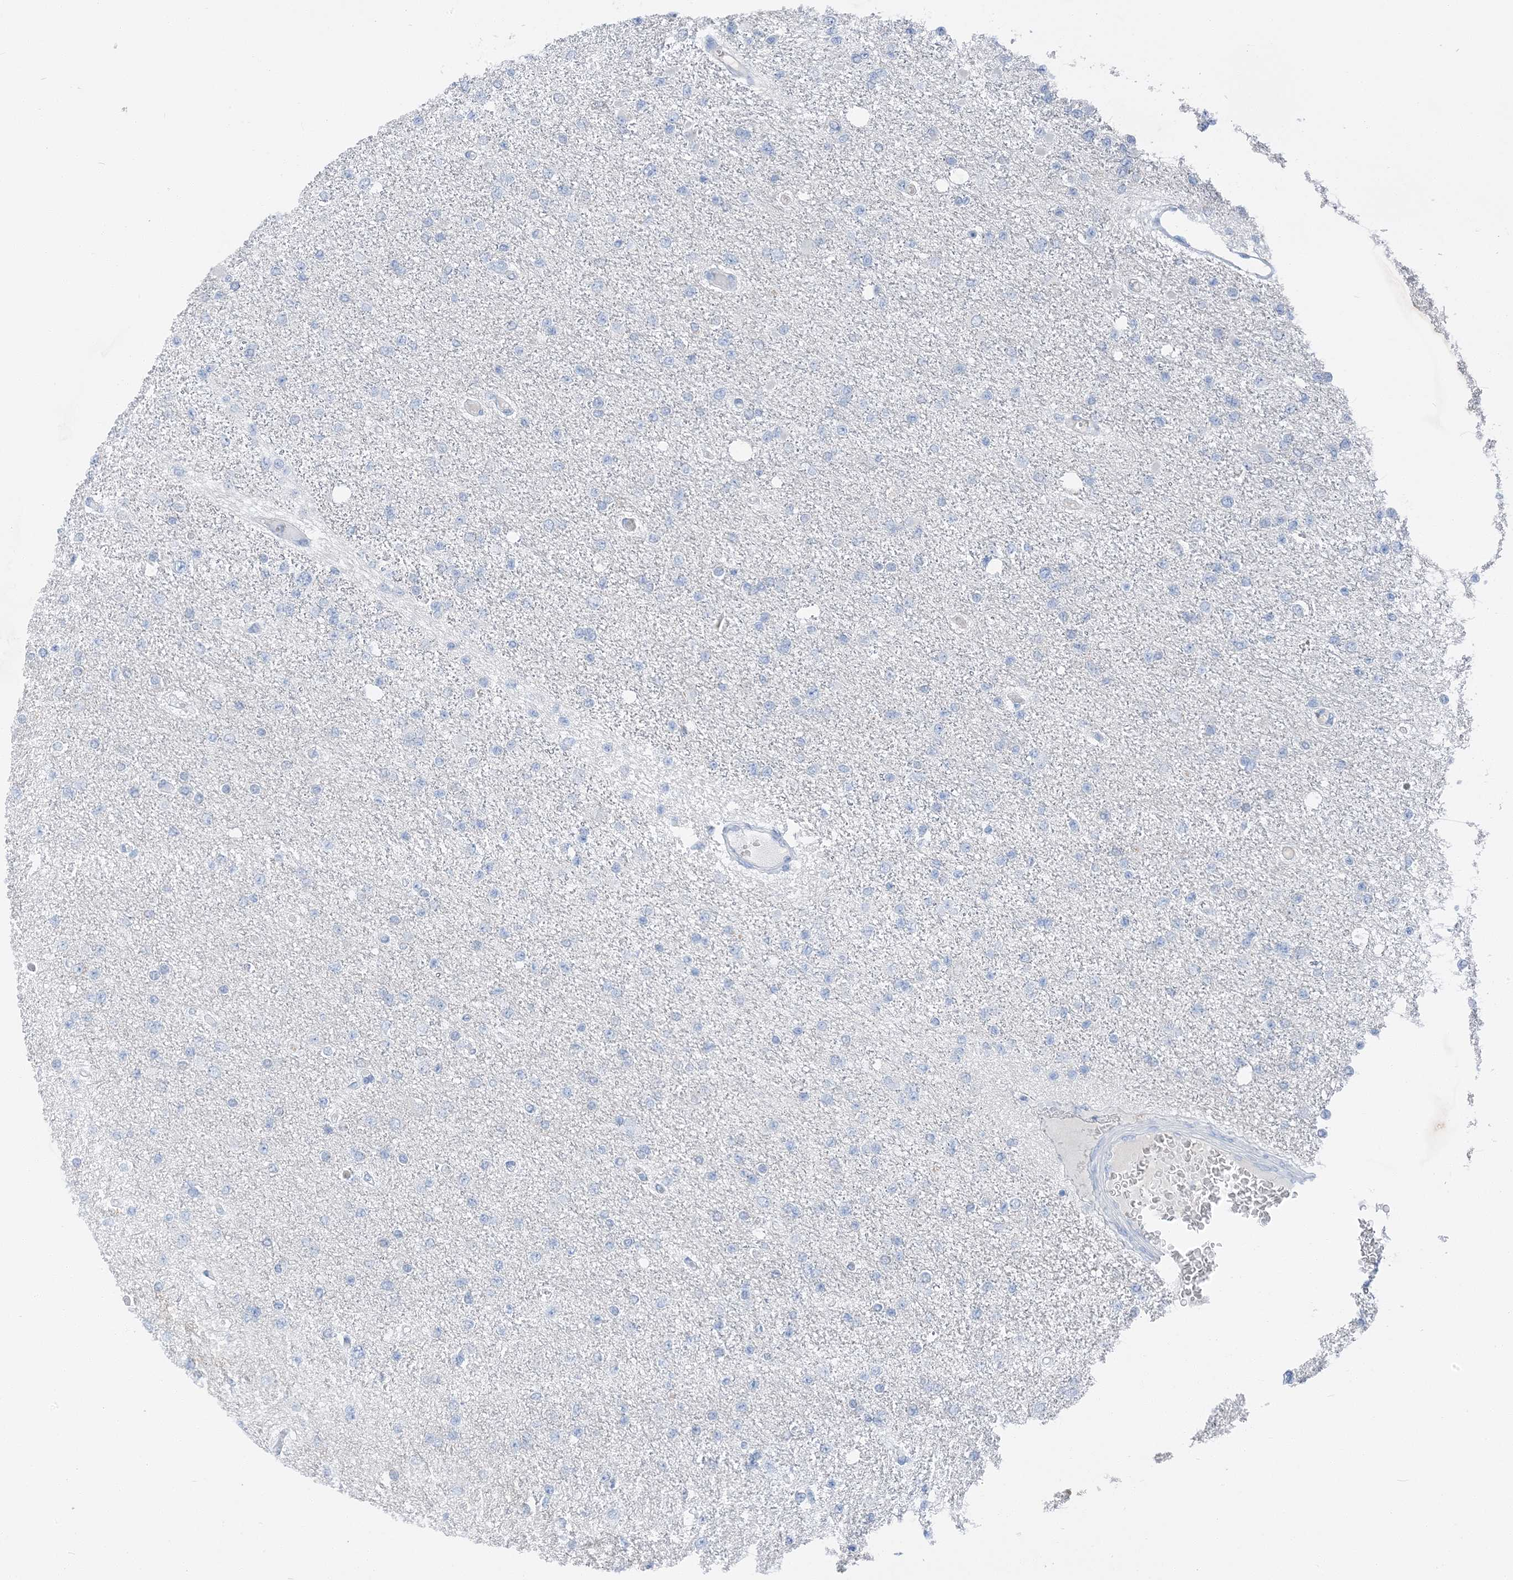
{"staining": {"intensity": "negative", "quantity": "none", "location": "none"}, "tissue": "glioma", "cell_type": "Tumor cells", "image_type": "cancer", "snomed": [{"axis": "morphology", "description": "Glioma, malignant, Low grade"}, {"axis": "topography", "description": "Brain"}], "caption": "Tumor cells show no significant expression in glioma.", "gene": "NCOA7", "patient": {"sex": "female", "age": 22}}